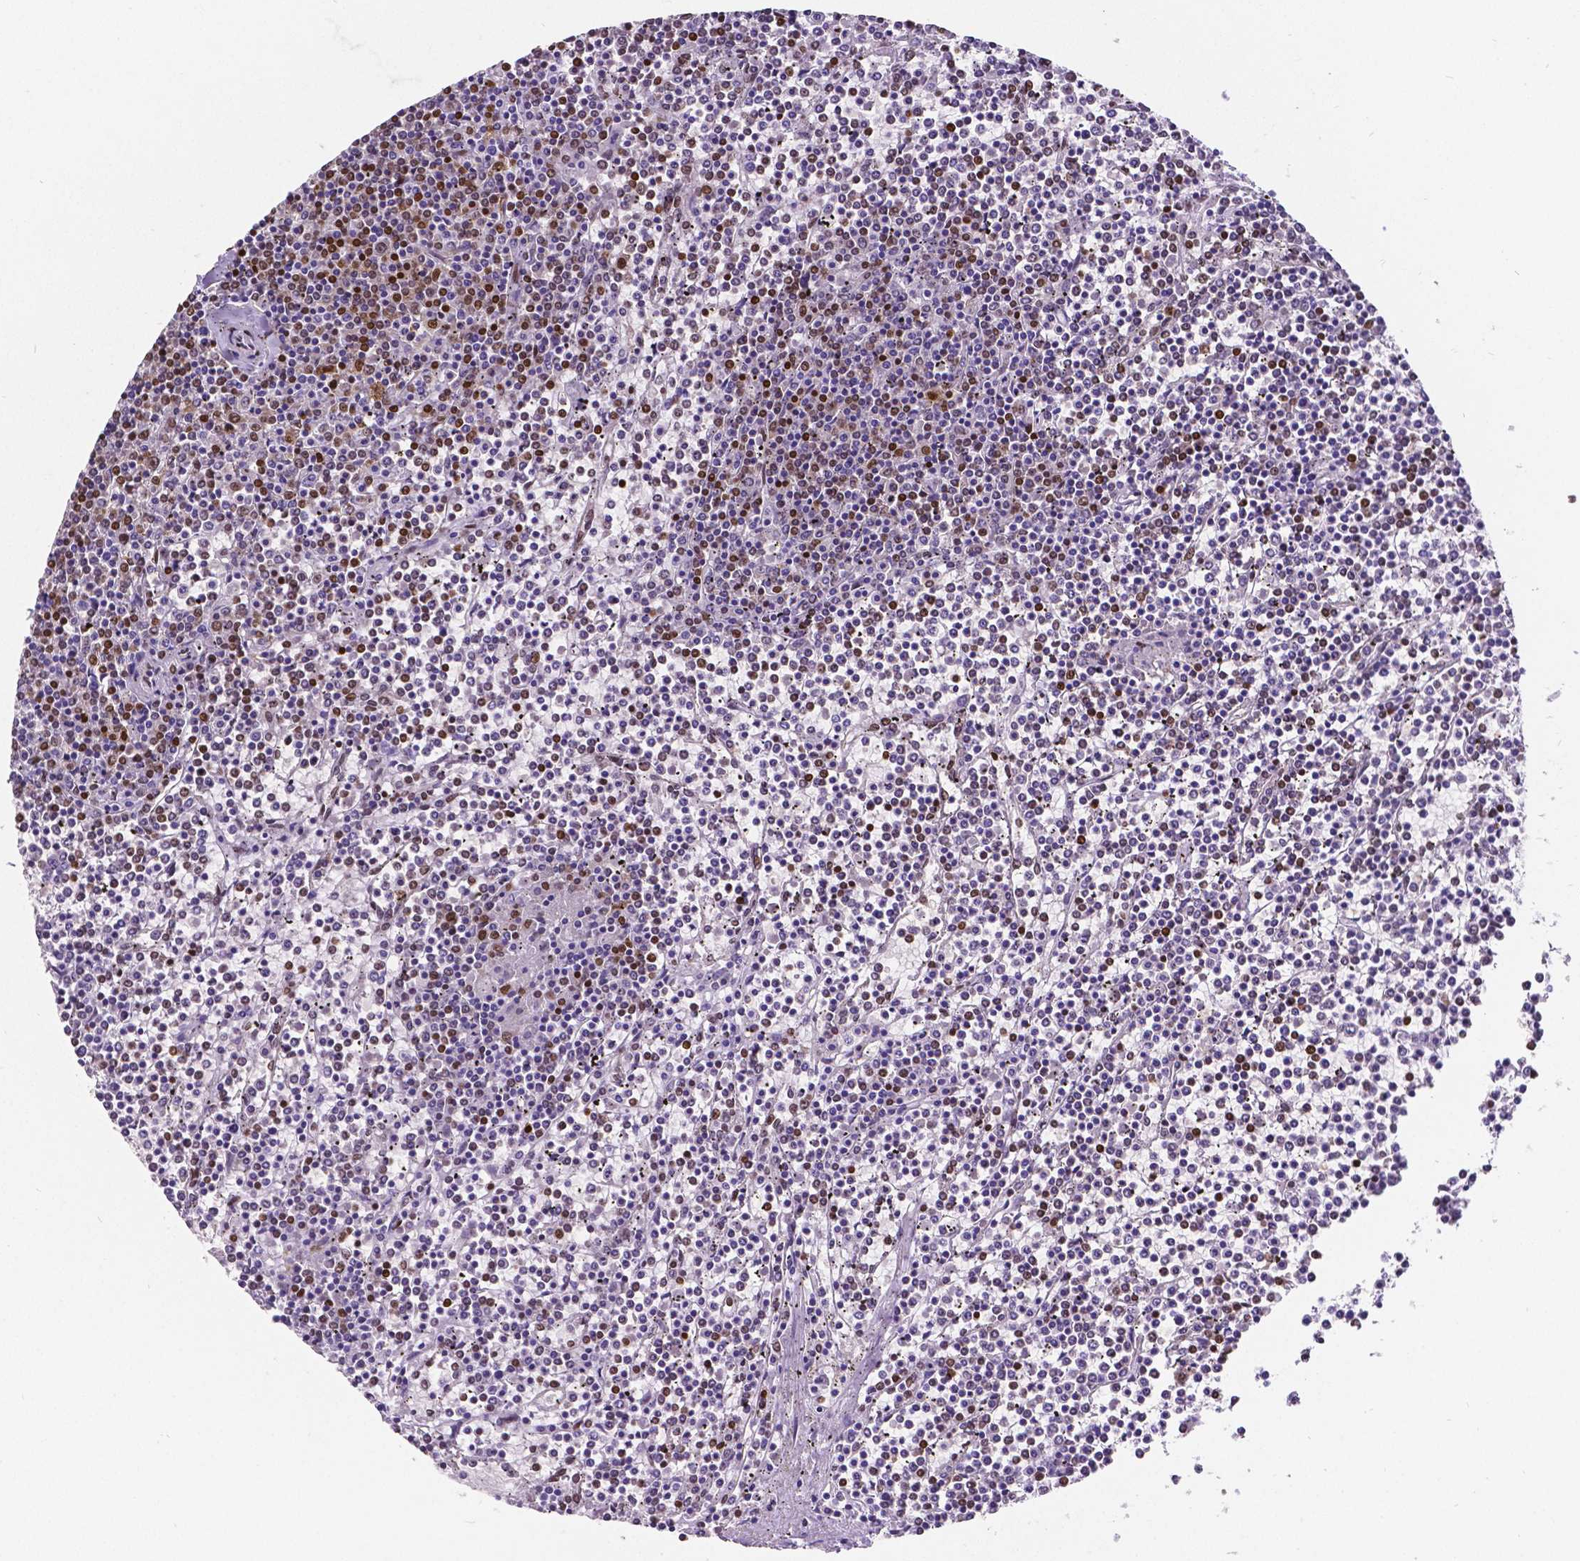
{"staining": {"intensity": "negative", "quantity": "none", "location": "none"}, "tissue": "lymphoma", "cell_type": "Tumor cells", "image_type": "cancer", "snomed": [{"axis": "morphology", "description": "Malignant lymphoma, non-Hodgkin's type, Low grade"}, {"axis": "topography", "description": "Spleen"}], "caption": "Immunohistochemistry photomicrograph of lymphoma stained for a protein (brown), which shows no staining in tumor cells. (DAB (3,3'-diaminobenzidine) IHC visualized using brightfield microscopy, high magnification).", "gene": "MEF2C", "patient": {"sex": "female", "age": 19}}